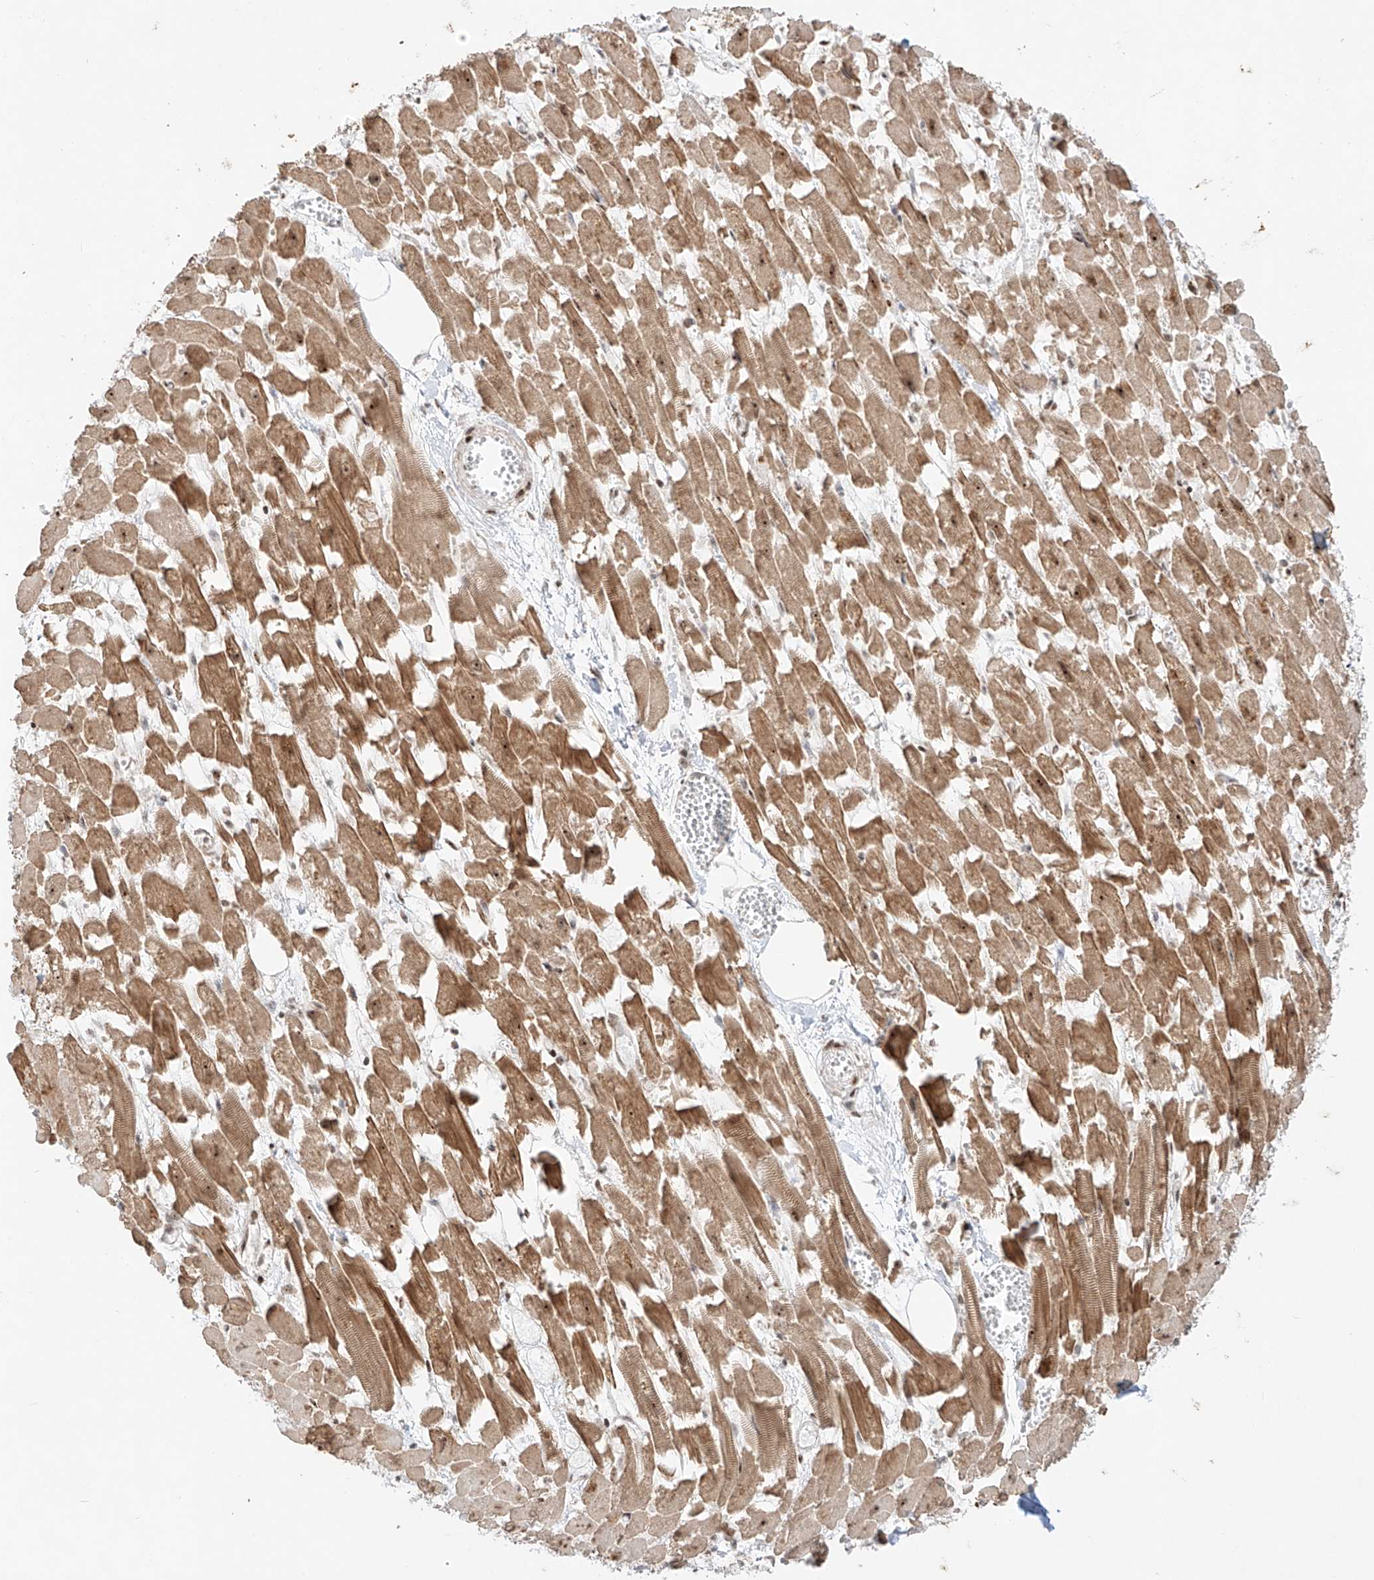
{"staining": {"intensity": "moderate", "quantity": ">75%", "location": "cytoplasmic/membranous,nuclear"}, "tissue": "heart muscle", "cell_type": "Cardiomyocytes", "image_type": "normal", "snomed": [{"axis": "morphology", "description": "Normal tissue, NOS"}, {"axis": "topography", "description": "Heart"}], "caption": "Approximately >75% of cardiomyocytes in benign heart muscle reveal moderate cytoplasmic/membranous,nuclear protein expression as visualized by brown immunohistochemical staining.", "gene": "ZNF512", "patient": {"sex": "female", "age": 64}}